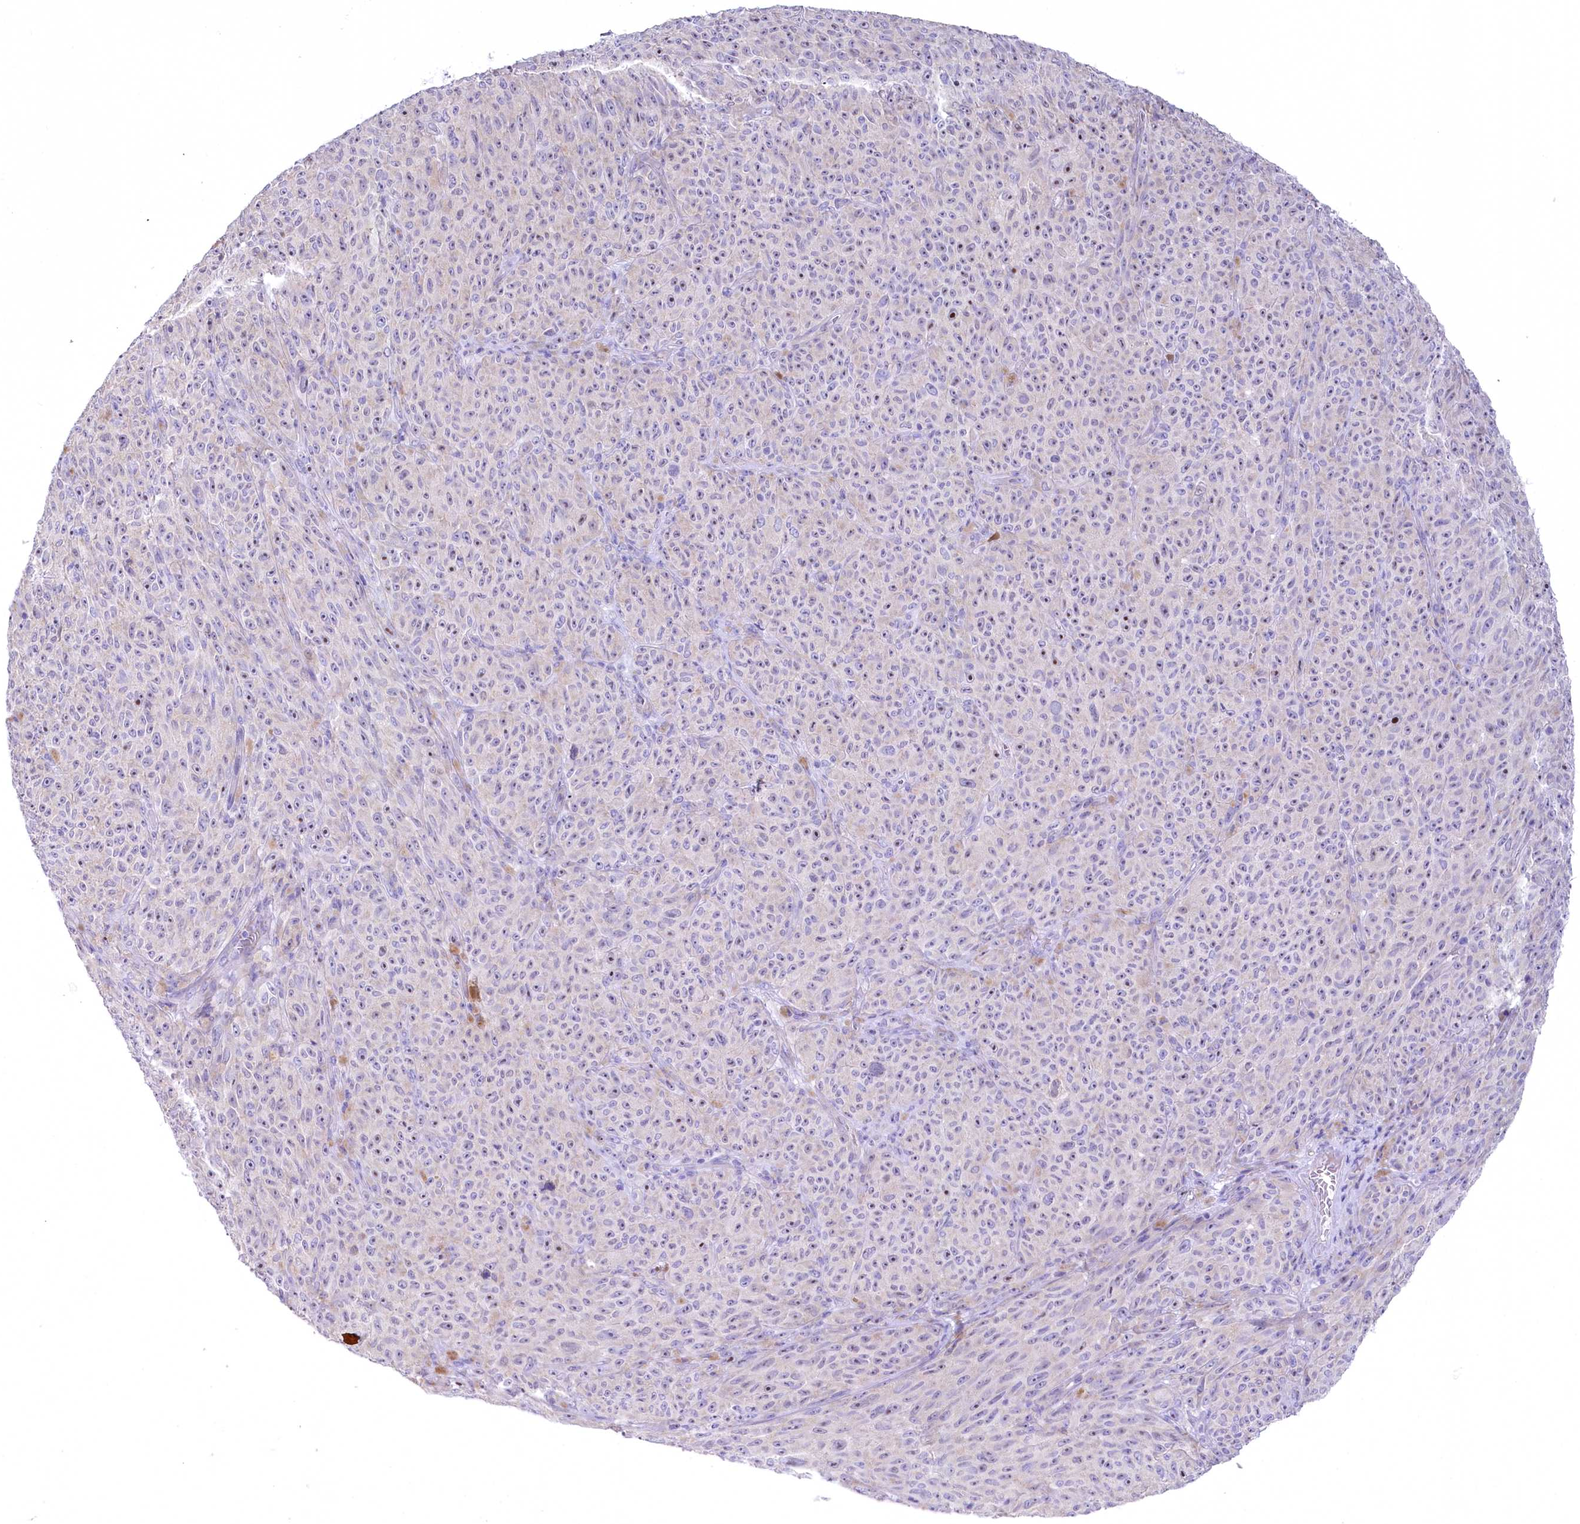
{"staining": {"intensity": "negative", "quantity": "none", "location": "none"}, "tissue": "melanoma", "cell_type": "Tumor cells", "image_type": "cancer", "snomed": [{"axis": "morphology", "description": "Malignant melanoma, NOS"}, {"axis": "topography", "description": "Skin"}], "caption": "Immunohistochemistry (IHC) image of malignant melanoma stained for a protein (brown), which exhibits no staining in tumor cells.", "gene": "MYOZ1", "patient": {"sex": "female", "age": 82}}